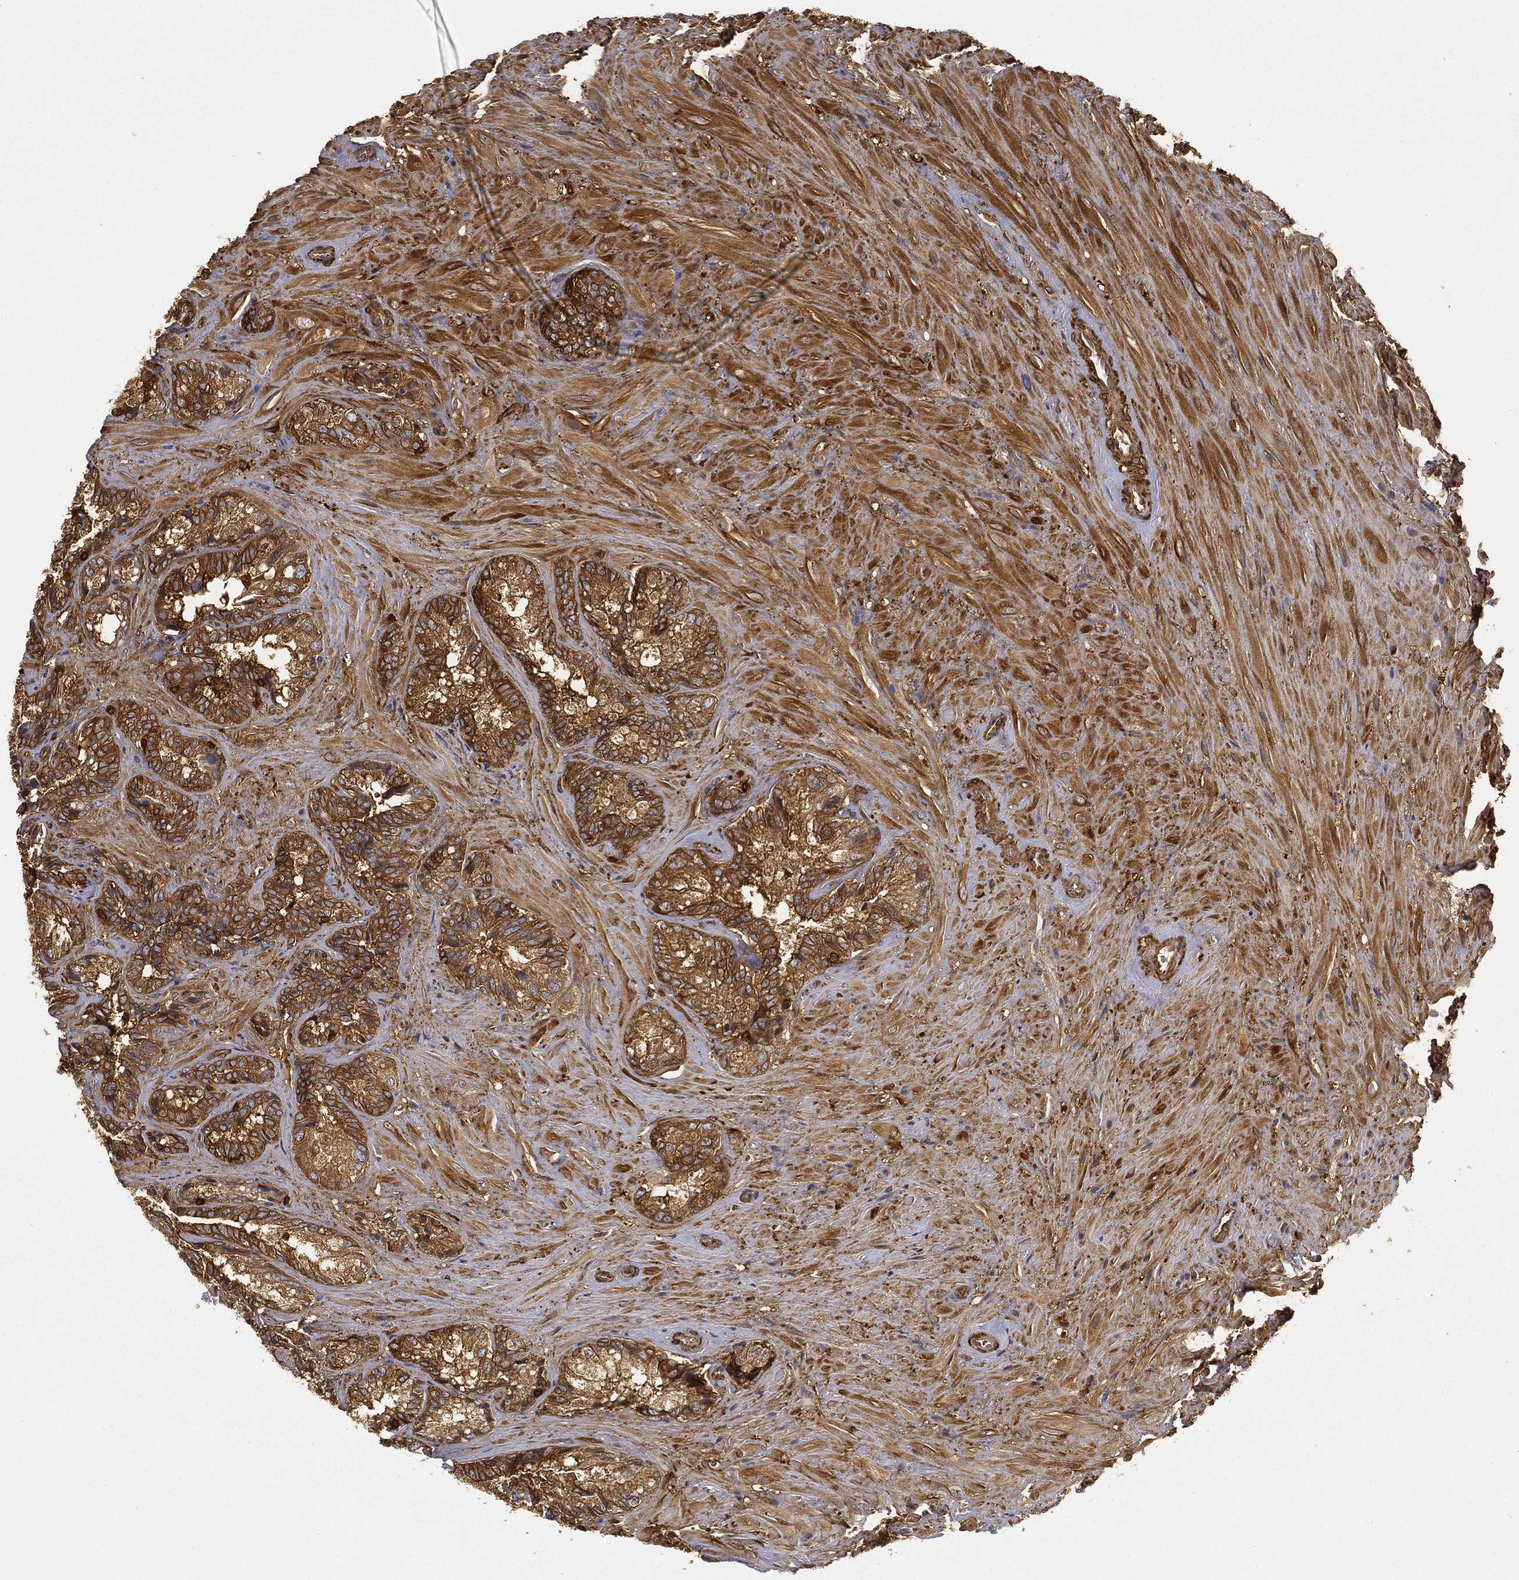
{"staining": {"intensity": "strong", "quantity": "25%-75%", "location": "cytoplasmic/membranous"}, "tissue": "seminal vesicle", "cell_type": "Glandular cells", "image_type": "normal", "snomed": [{"axis": "morphology", "description": "Normal tissue, NOS"}, {"axis": "topography", "description": "Seminal veicle"}], "caption": "Glandular cells reveal strong cytoplasmic/membranous expression in about 25%-75% of cells in benign seminal vesicle.", "gene": "WDR1", "patient": {"sex": "male", "age": 68}}